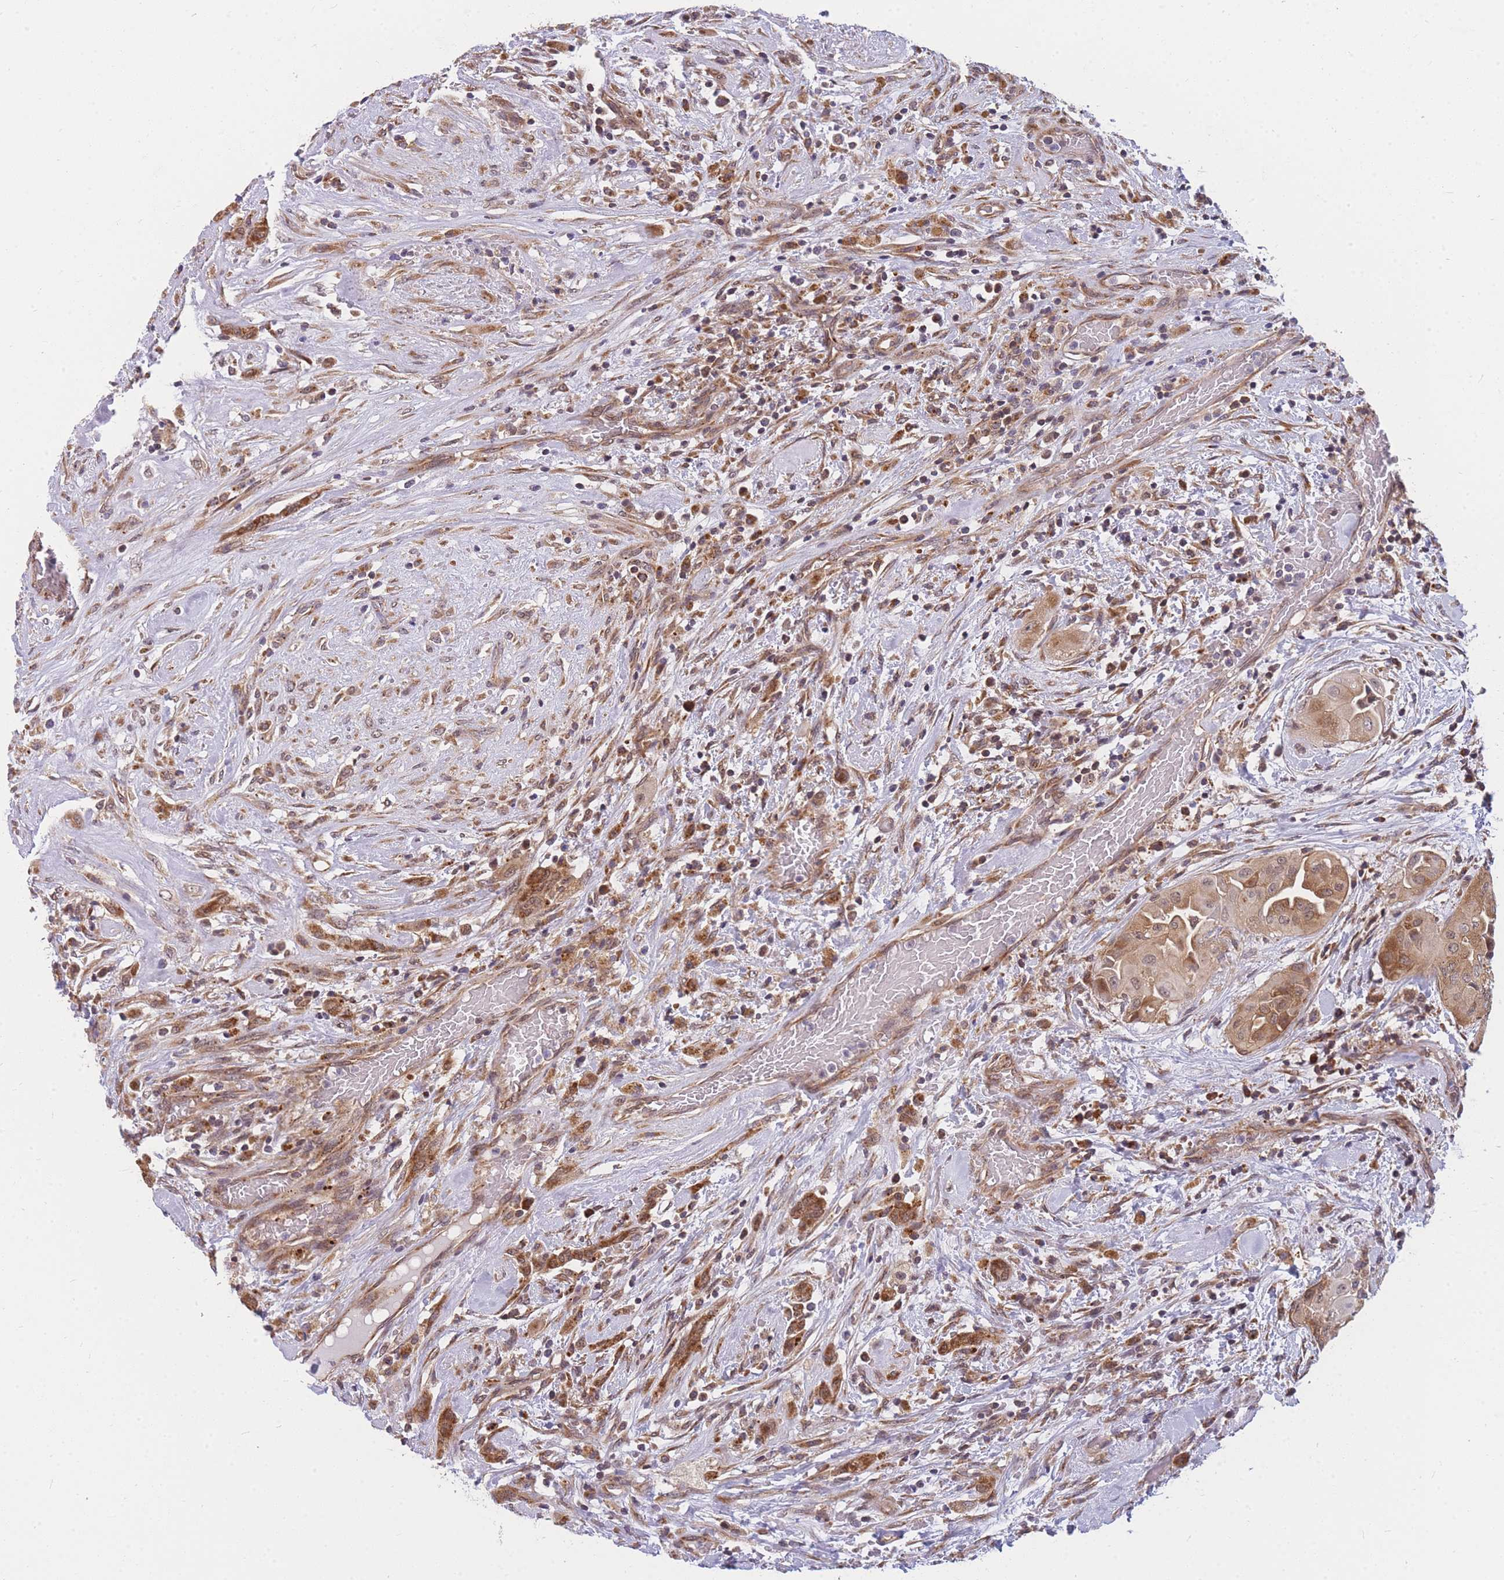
{"staining": {"intensity": "moderate", "quantity": ">75%", "location": "cytoplasmic/membranous"}, "tissue": "thyroid cancer", "cell_type": "Tumor cells", "image_type": "cancer", "snomed": [{"axis": "morphology", "description": "Papillary adenocarcinoma, NOS"}, {"axis": "topography", "description": "Thyroid gland"}], "caption": "IHC (DAB) staining of human thyroid cancer (papillary adenocarcinoma) displays moderate cytoplasmic/membranous protein positivity in about >75% of tumor cells. (Brightfield microscopy of DAB IHC at high magnification).", "gene": "MRPL23", "patient": {"sex": "female", "age": 59}}